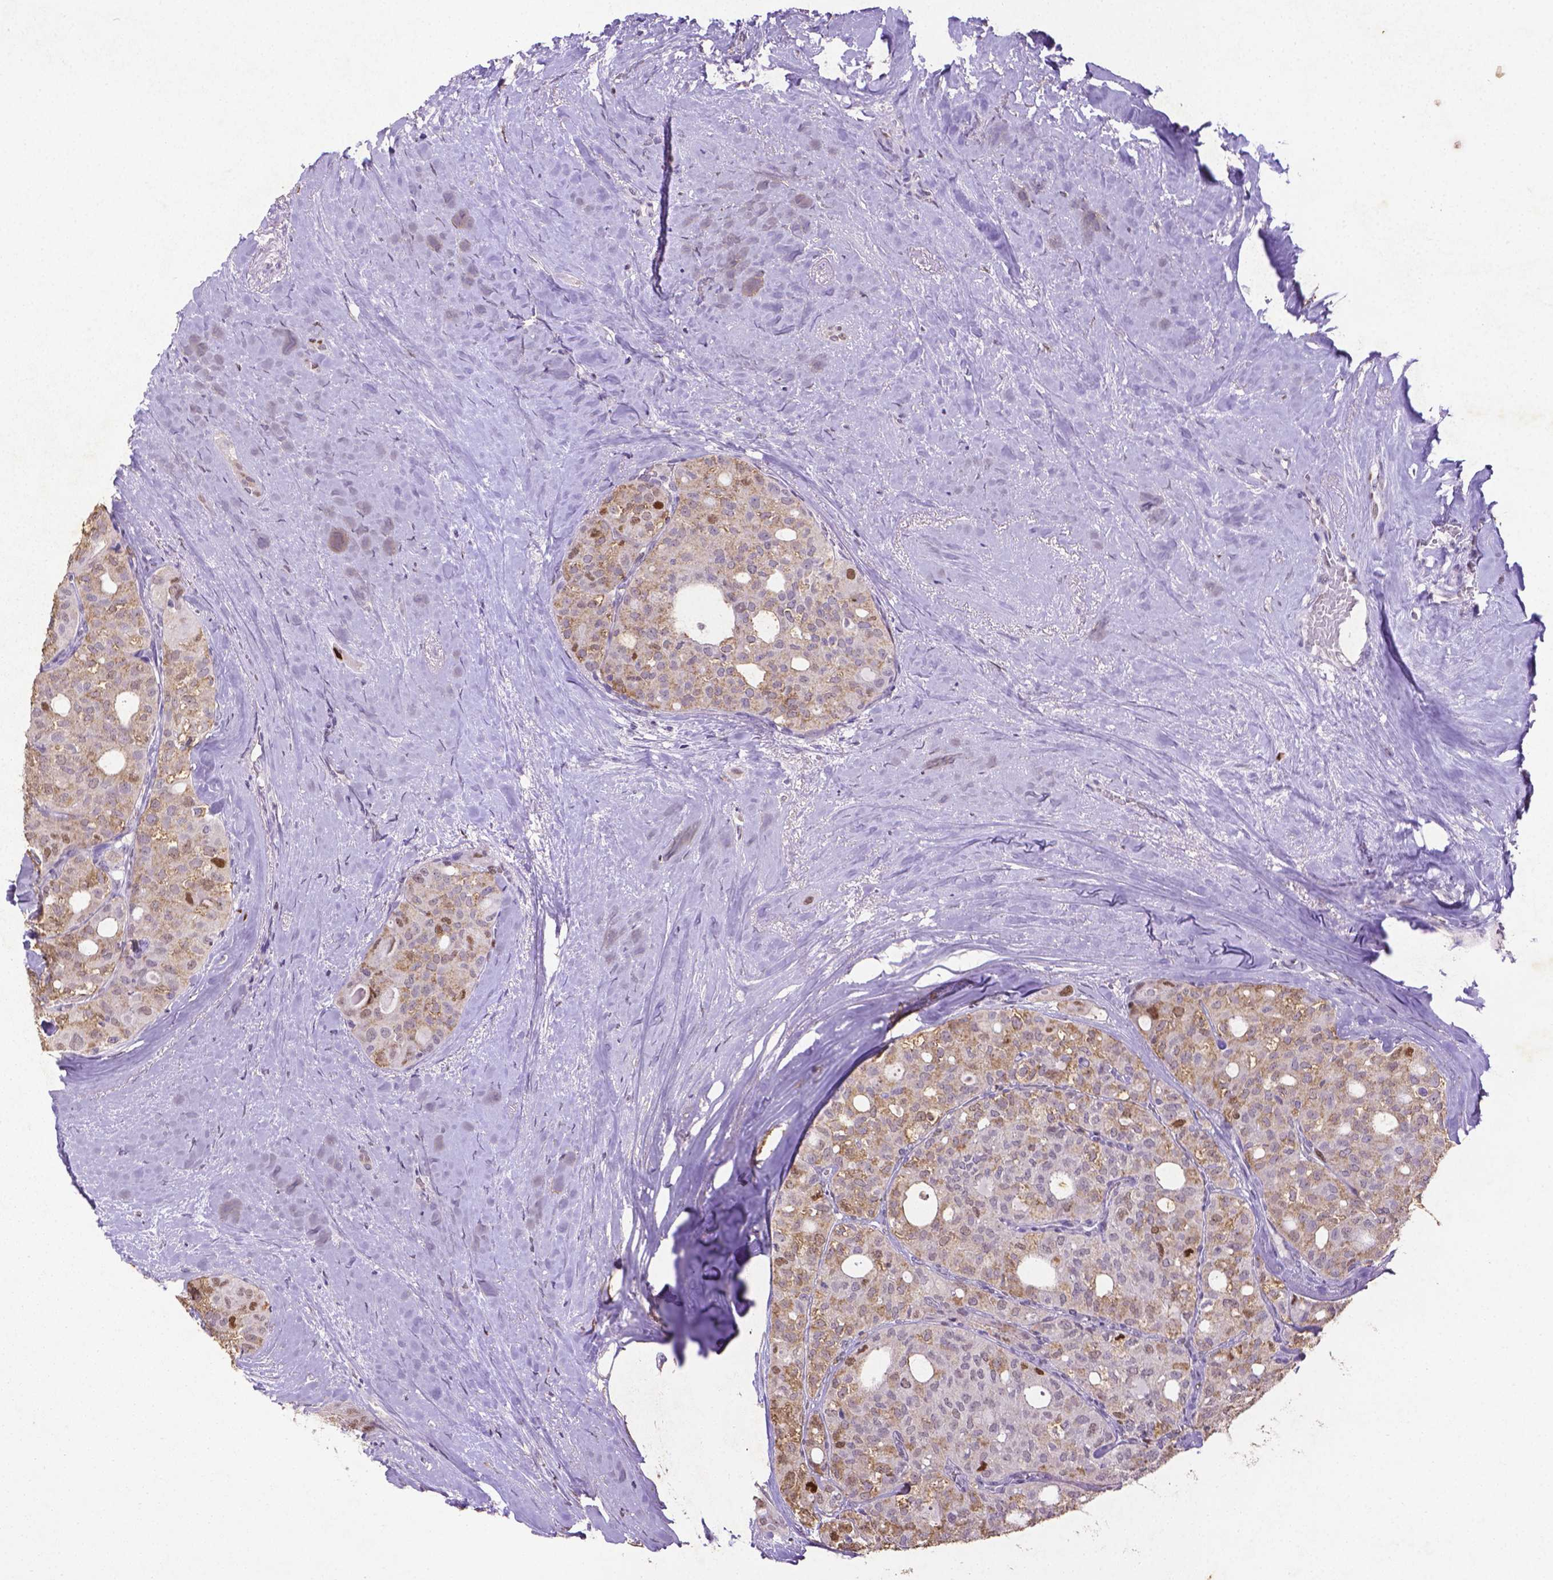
{"staining": {"intensity": "moderate", "quantity": "<25%", "location": "cytoplasmic/membranous,nuclear"}, "tissue": "thyroid cancer", "cell_type": "Tumor cells", "image_type": "cancer", "snomed": [{"axis": "morphology", "description": "Follicular adenoma carcinoma, NOS"}, {"axis": "topography", "description": "Thyroid gland"}], "caption": "Immunohistochemistry (IHC) (DAB (3,3'-diaminobenzidine)) staining of thyroid cancer displays moderate cytoplasmic/membranous and nuclear protein positivity in about <25% of tumor cells.", "gene": "CDKN1A", "patient": {"sex": "male", "age": 75}}